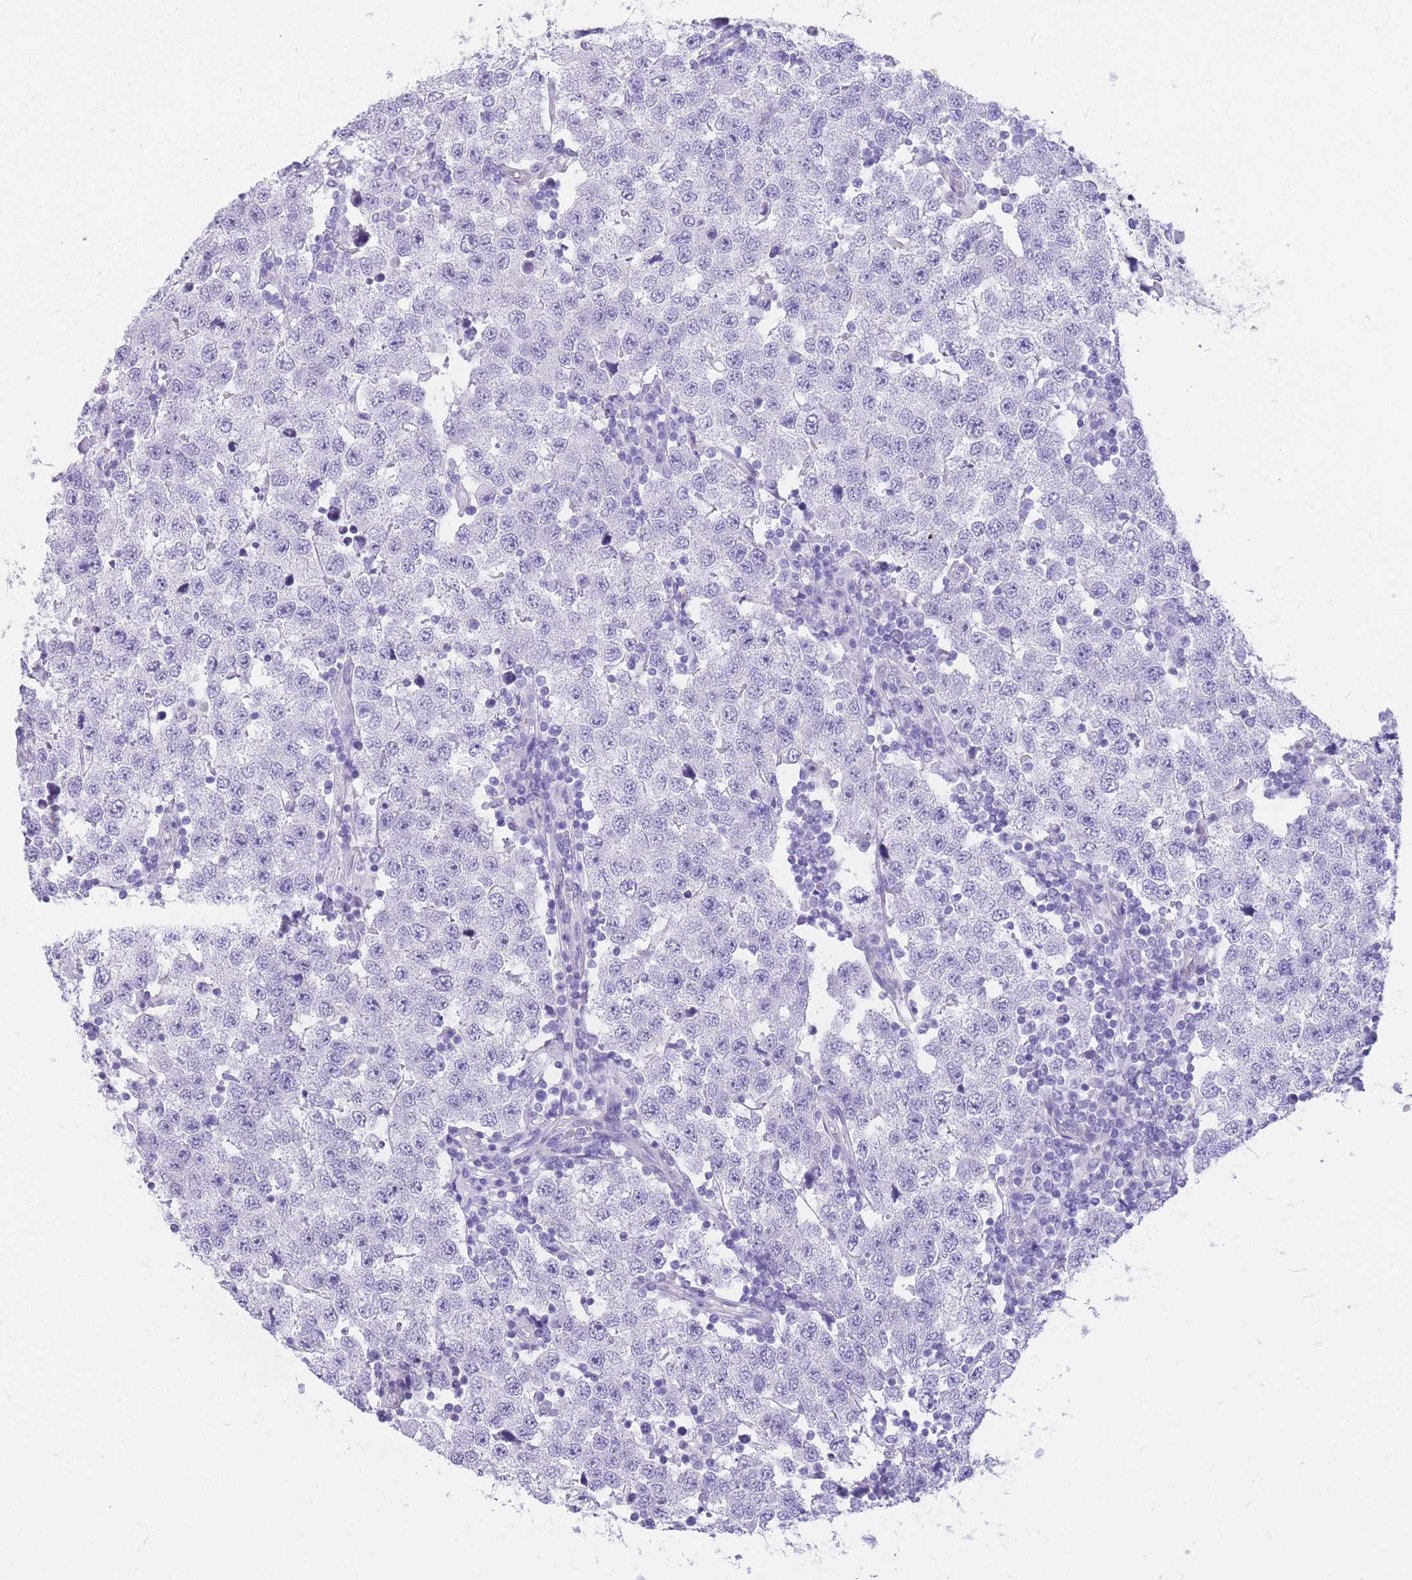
{"staining": {"intensity": "negative", "quantity": "none", "location": "none"}, "tissue": "testis cancer", "cell_type": "Tumor cells", "image_type": "cancer", "snomed": [{"axis": "morphology", "description": "Seminoma, NOS"}, {"axis": "topography", "description": "Testis"}], "caption": "Testis cancer (seminoma) was stained to show a protein in brown. There is no significant expression in tumor cells.", "gene": "ZNF311", "patient": {"sex": "male", "age": 34}}